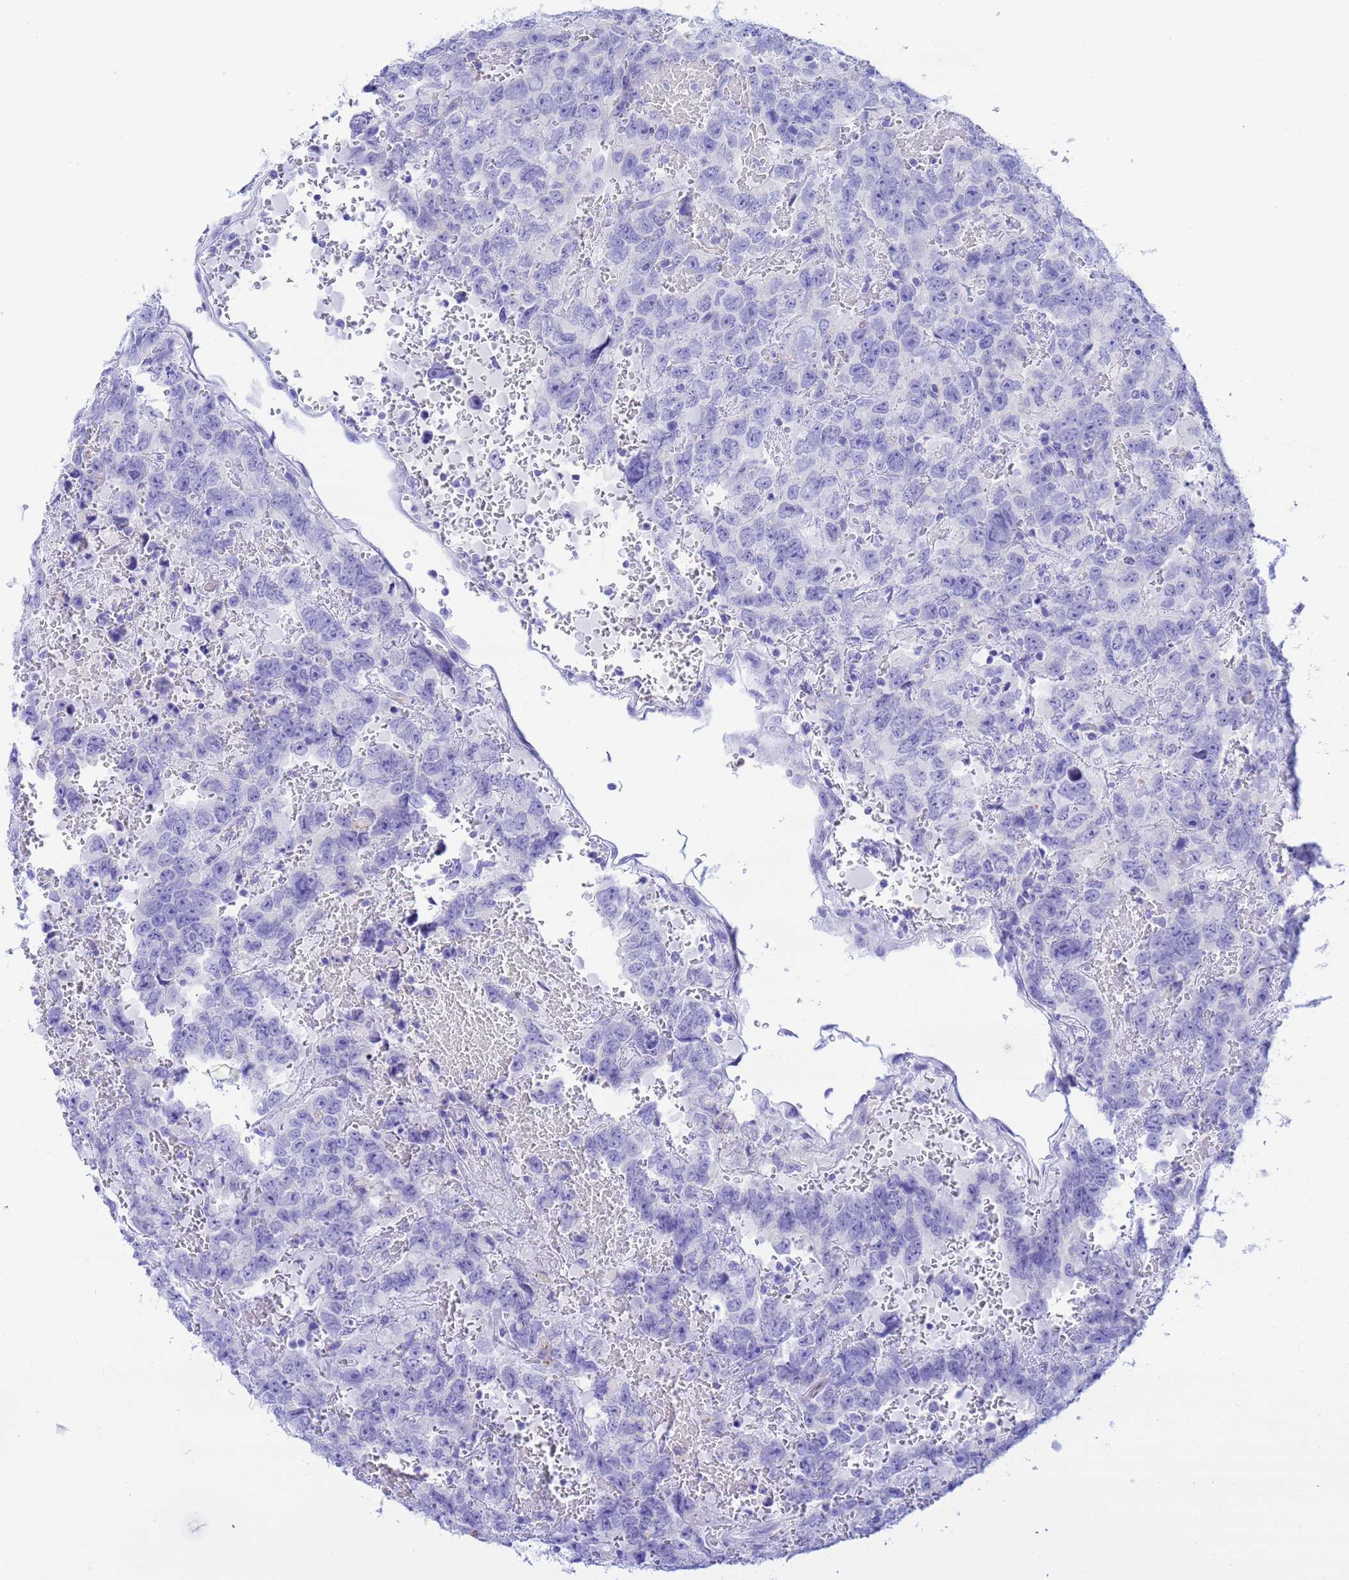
{"staining": {"intensity": "negative", "quantity": "none", "location": "none"}, "tissue": "testis cancer", "cell_type": "Tumor cells", "image_type": "cancer", "snomed": [{"axis": "morphology", "description": "Carcinoma, Embryonal, NOS"}, {"axis": "topography", "description": "Testis"}], "caption": "IHC image of neoplastic tissue: embryonal carcinoma (testis) stained with DAB reveals no significant protein positivity in tumor cells. (DAB (3,3'-diaminobenzidine) immunohistochemistry visualized using brightfield microscopy, high magnification).", "gene": "AQP12A", "patient": {"sex": "male", "age": 45}}